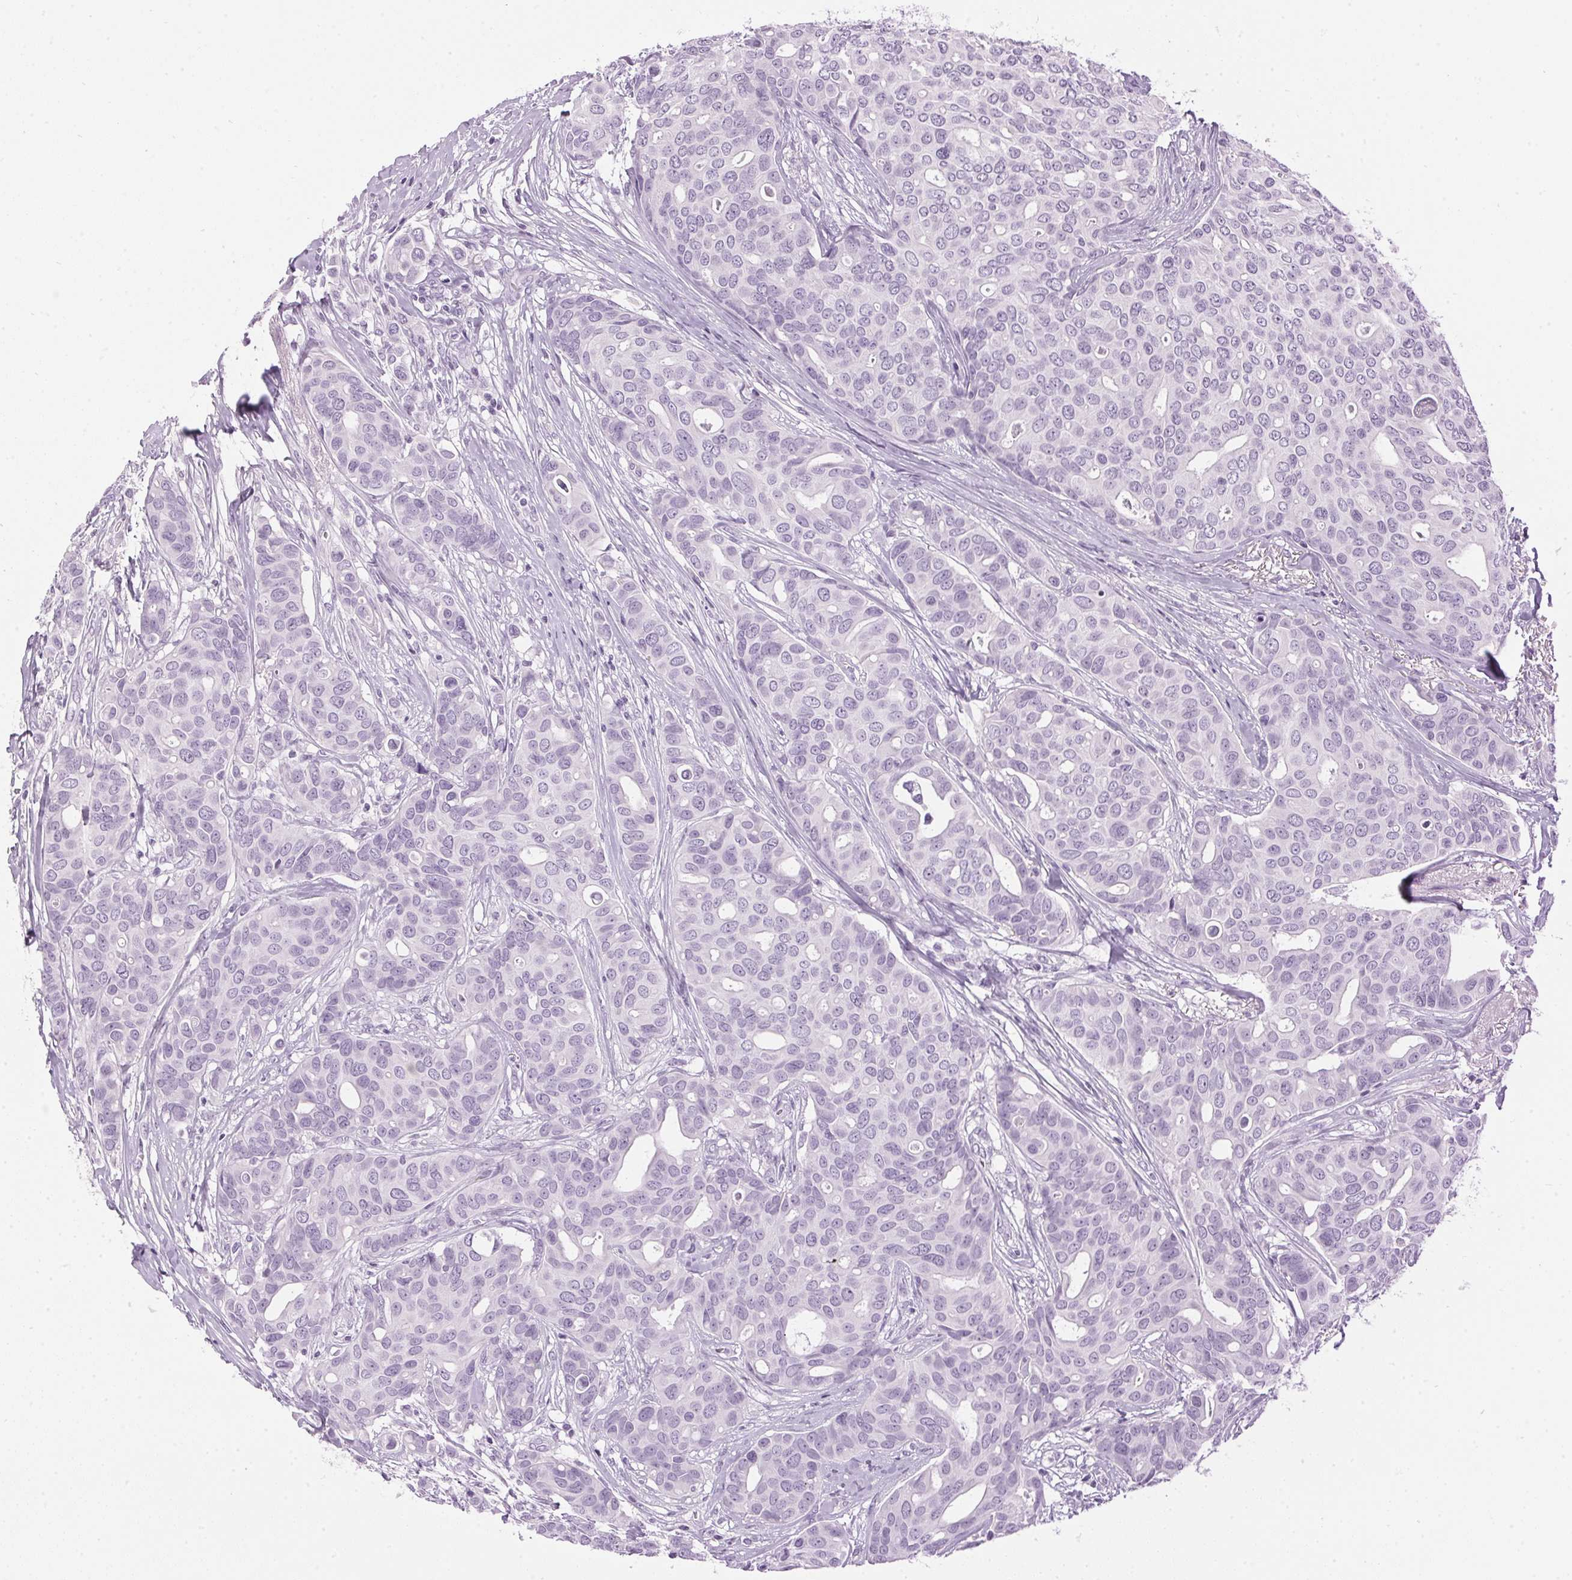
{"staining": {"intensity": "negative", "quantity": "none", "location": "none"}, "tissue": "breast cancer", "cell_type": "Tumor cells", "image_type": "cancer", "snomed": [{"axis": "morphology", "description": "Duct carcinoma"}, {"axis": "topography", "description": "Breast"}], "caption": "Immunohistochemistry histopathology image of neoplastic tissue: breast cancer (invasive ductal carcinoma) stained with DAB (3,3'-diaminobenzidine) demonstrates no significant protein positivity in tumor cells.", "gene": "SP7", "patient": {"sex": "female", "age": 54}}